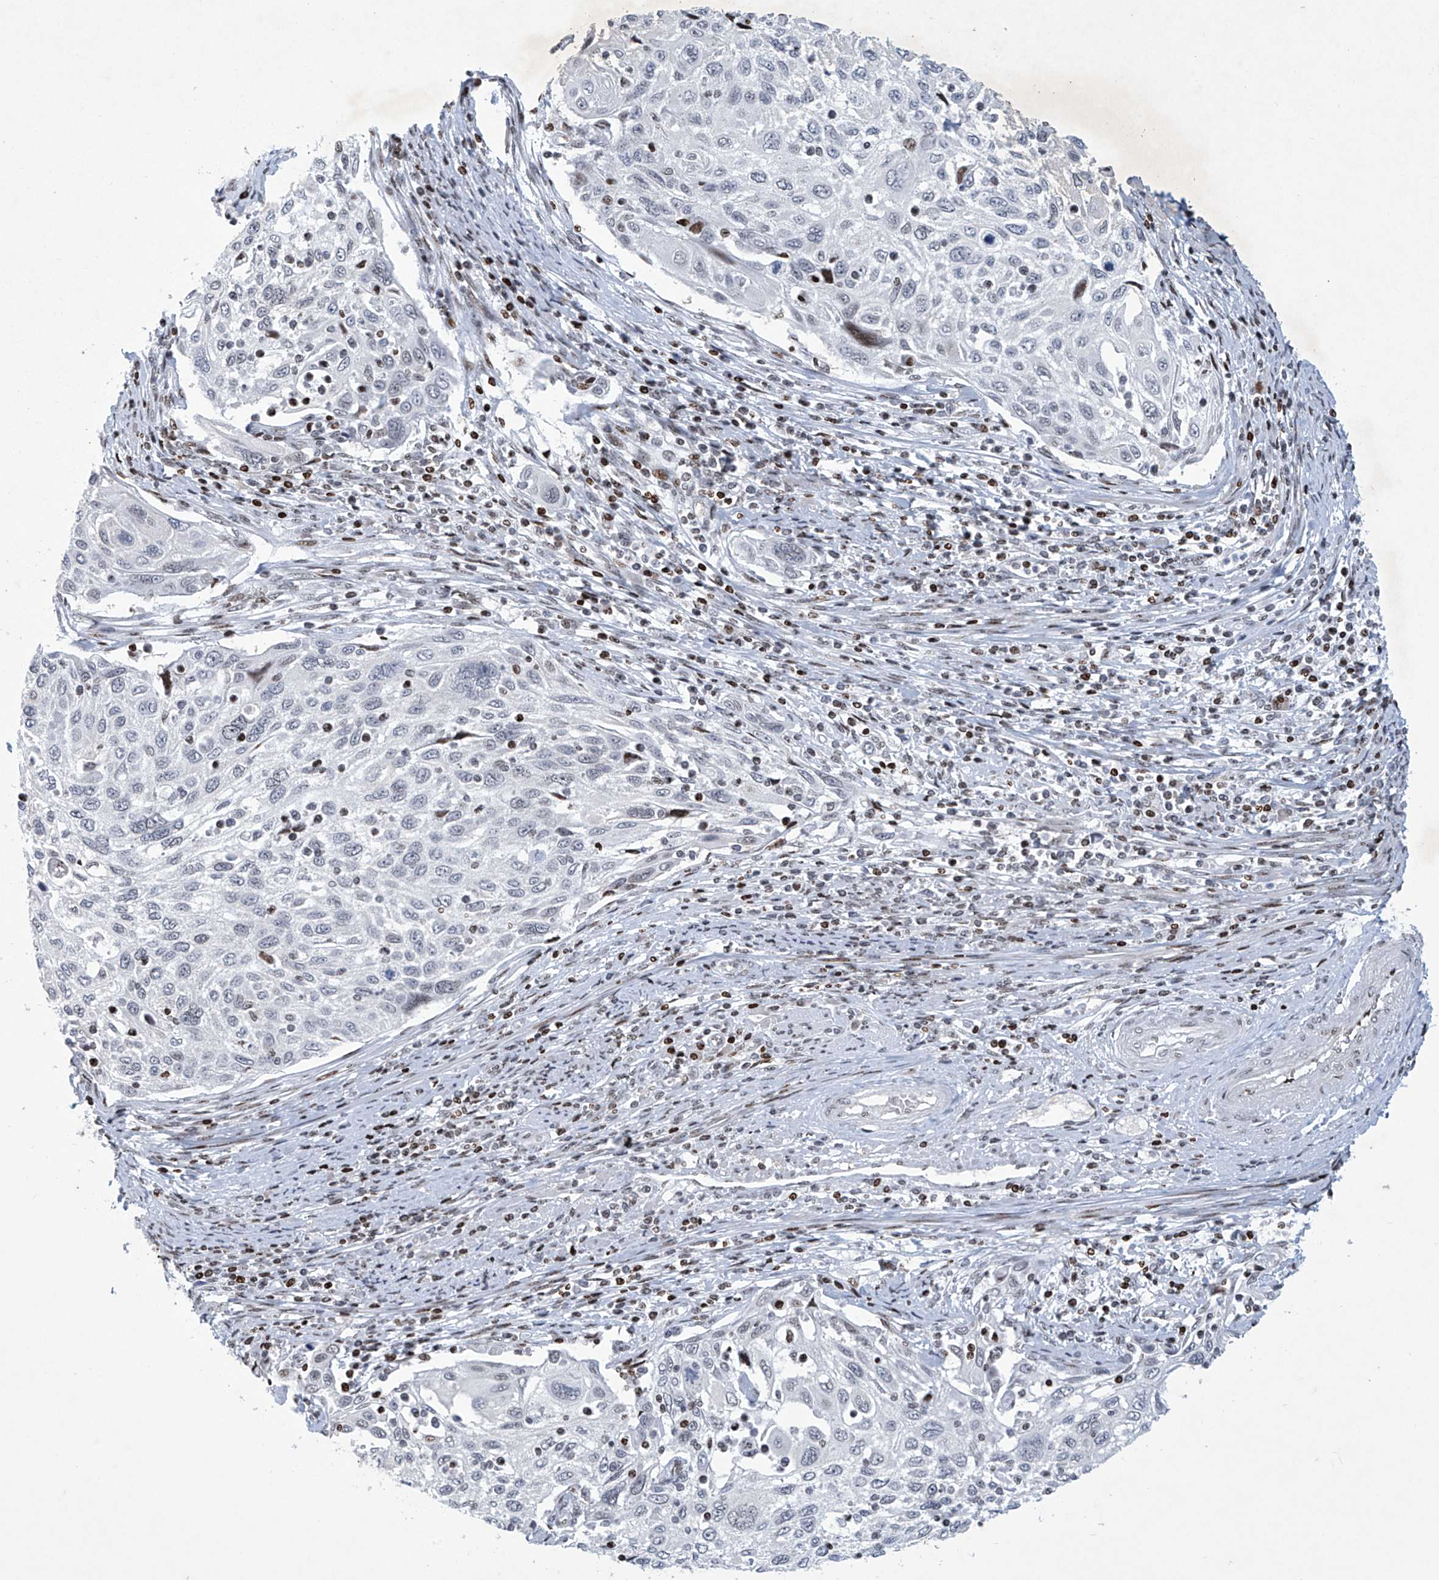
{"staining": {"intensity": "negative", "quantity": "none", "location": "none"}, "tissue": "cervical cancer", "cell_type": "Tumor cells", "image_type": "cancer", "snomed": [{"axis": "morphology", "description": "Squamous cell carcinoma, NOS"}, {"axis": "topography", "description": "Cervix"}], "caption": "IHC micrograph of human cervical squamous cell carcinoma stained for a protein (brown), which exhibits no expression in tumor cells.", "gene": "RFX7", "patient": {"sex": "female", "age": 70}}